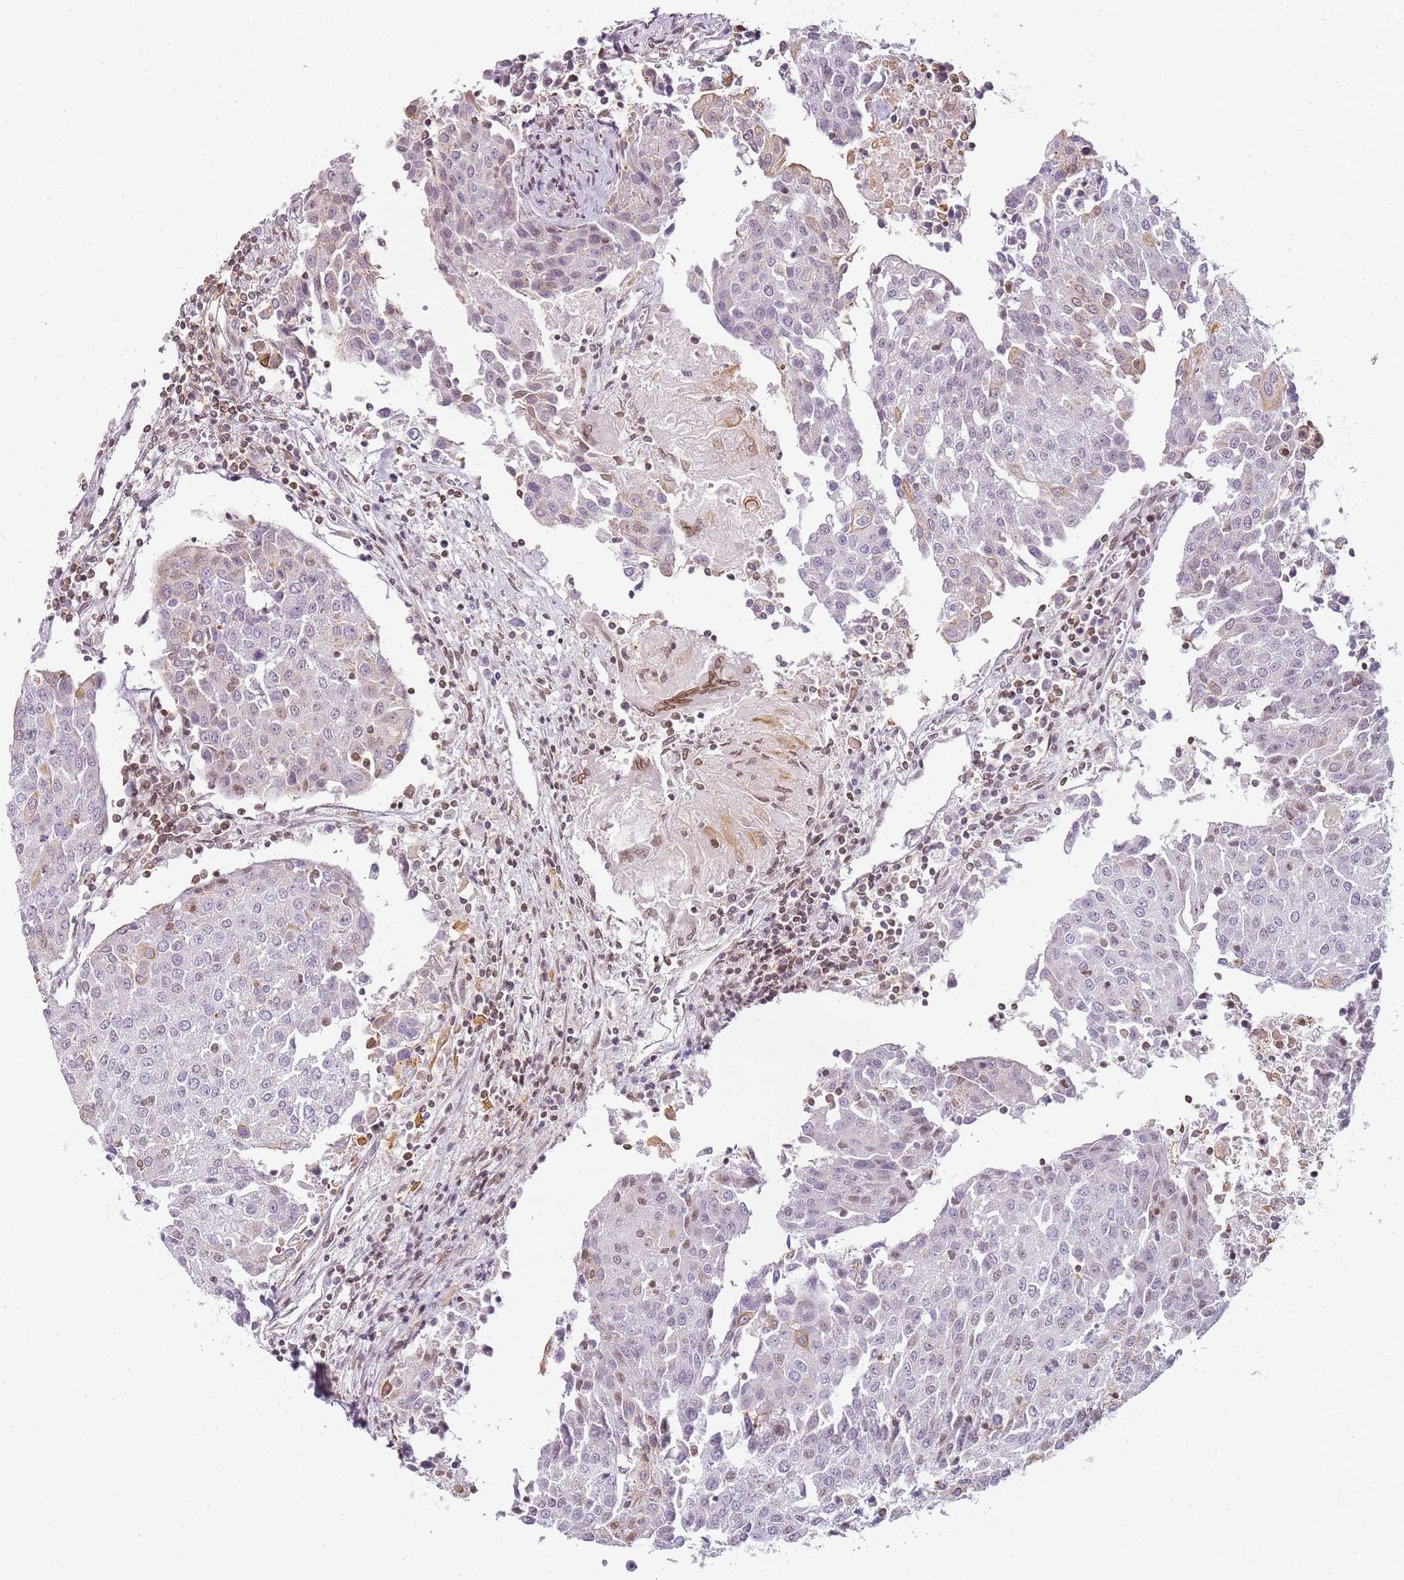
{"staining": {"intensity": "negative", "quantity": "none", "location": "none"}, "tissue": "urothelial cancer", "cell_type": "Tumor cells", "image_type": "cancer", "snomed": [{"axis": "morphology", "description": "Urothelial carcinoma, High grade"}, {"axis": "topography", "description": "Urinary bladder"}], "caption": "Tumor cells are negative for brown protein staining in high-grade urothelial carcinoma. (Brightfield microscopy of DAB immunohistochemistry (IHC) at high magnification).", "gene": "JAKMIP1", "patient": {"sex": "female", "age": 85}}